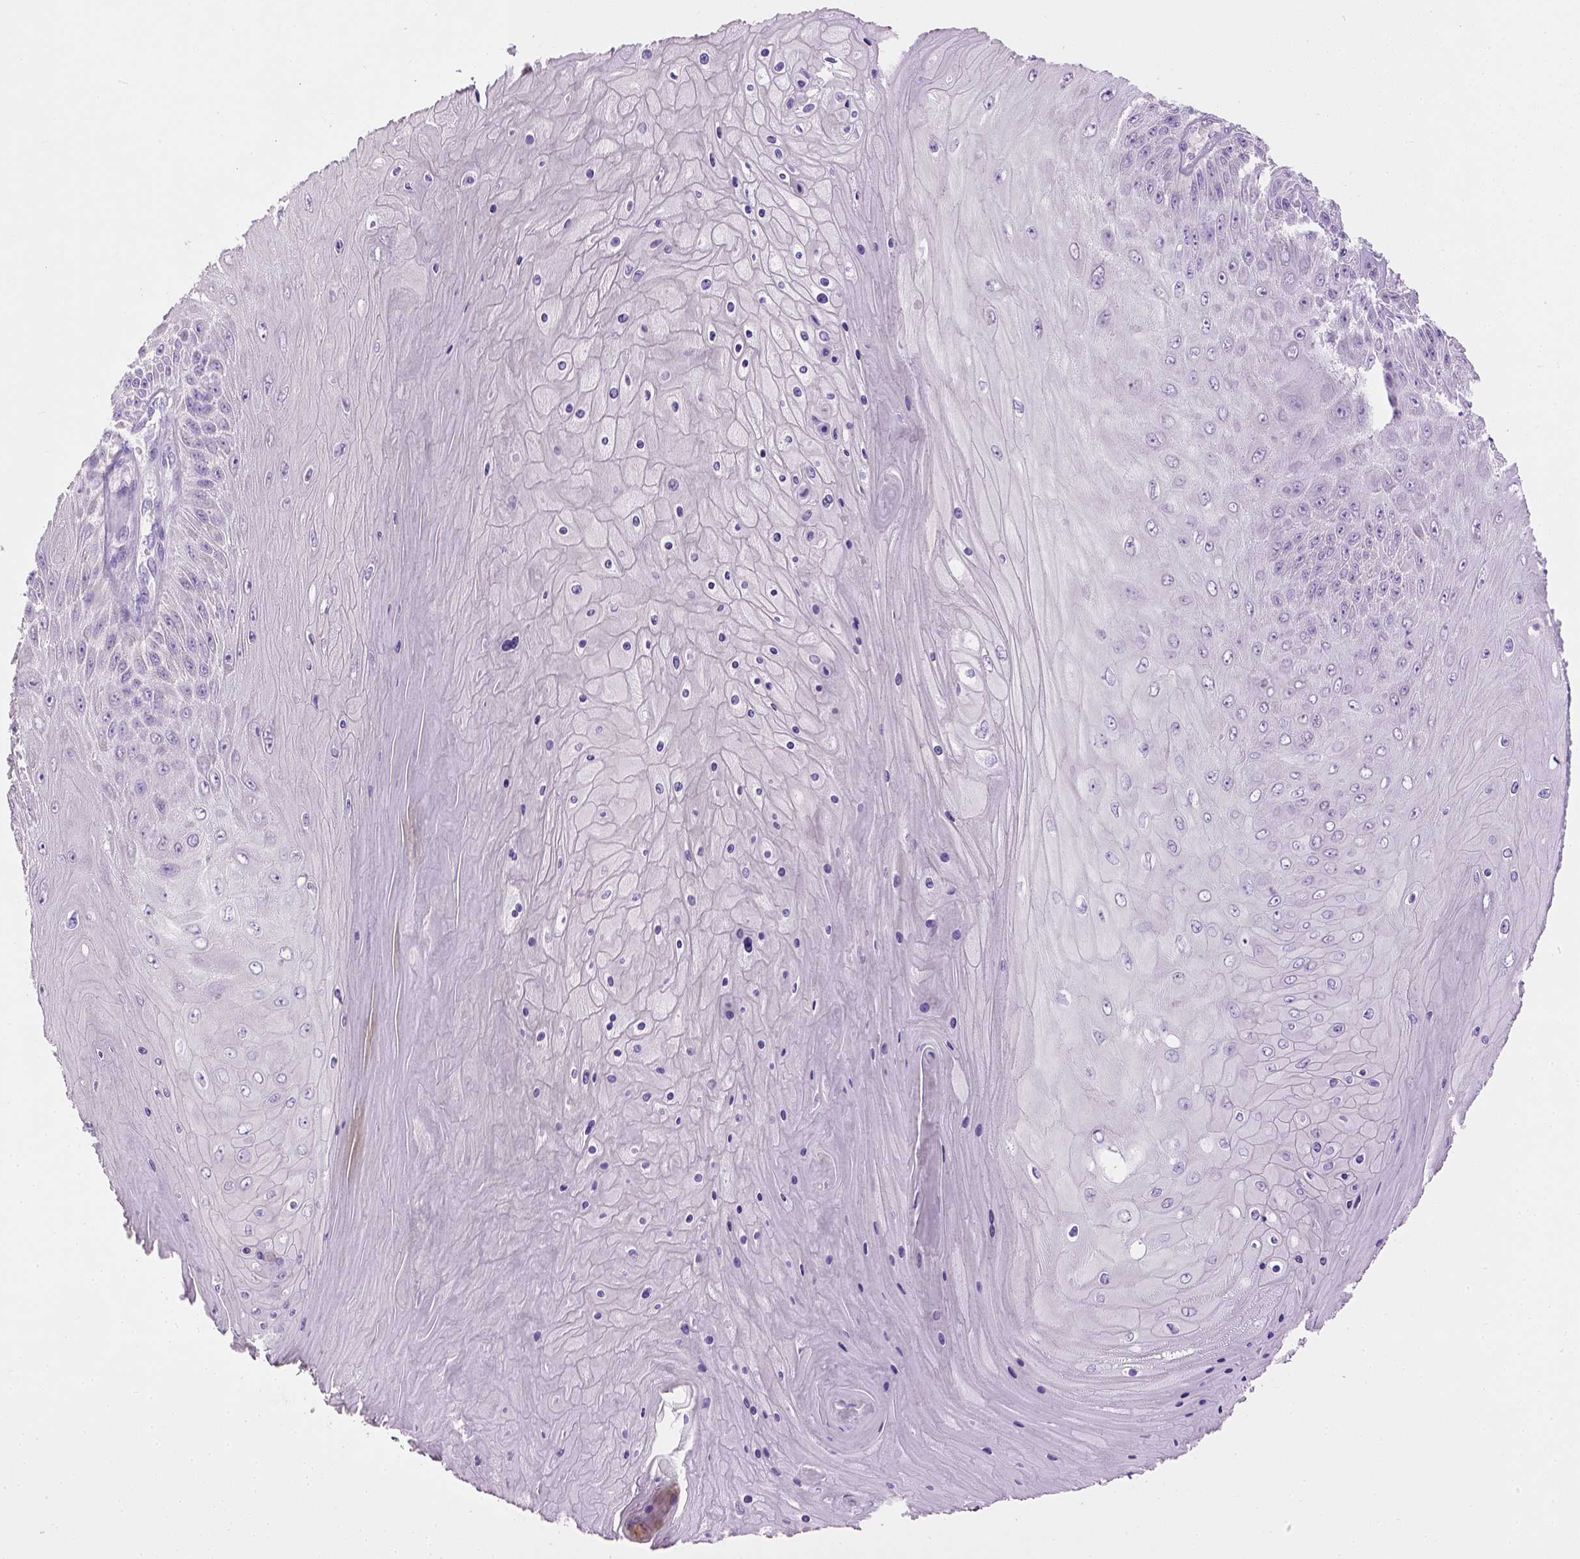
{"staining": {"intensity": "negative", "quantity": "none", "location": "none"}, "tissue": "skin cancer", "cell_type": "Tumor cells", "image_type": "cancer", "snomed": [{"axis": "morphology", "description": "Squamous cell carcinoma, NOS"}, {"axis": "topography", "description": "Skin"}], "caption": "A high-resolution histopathology image shows immunohistochemistry (IHC) staining of skin cancer, which shows no significant positivity in tumor cells.", "gene": "CYP24A1", "patient": {"sex": "male", "age": 62}}